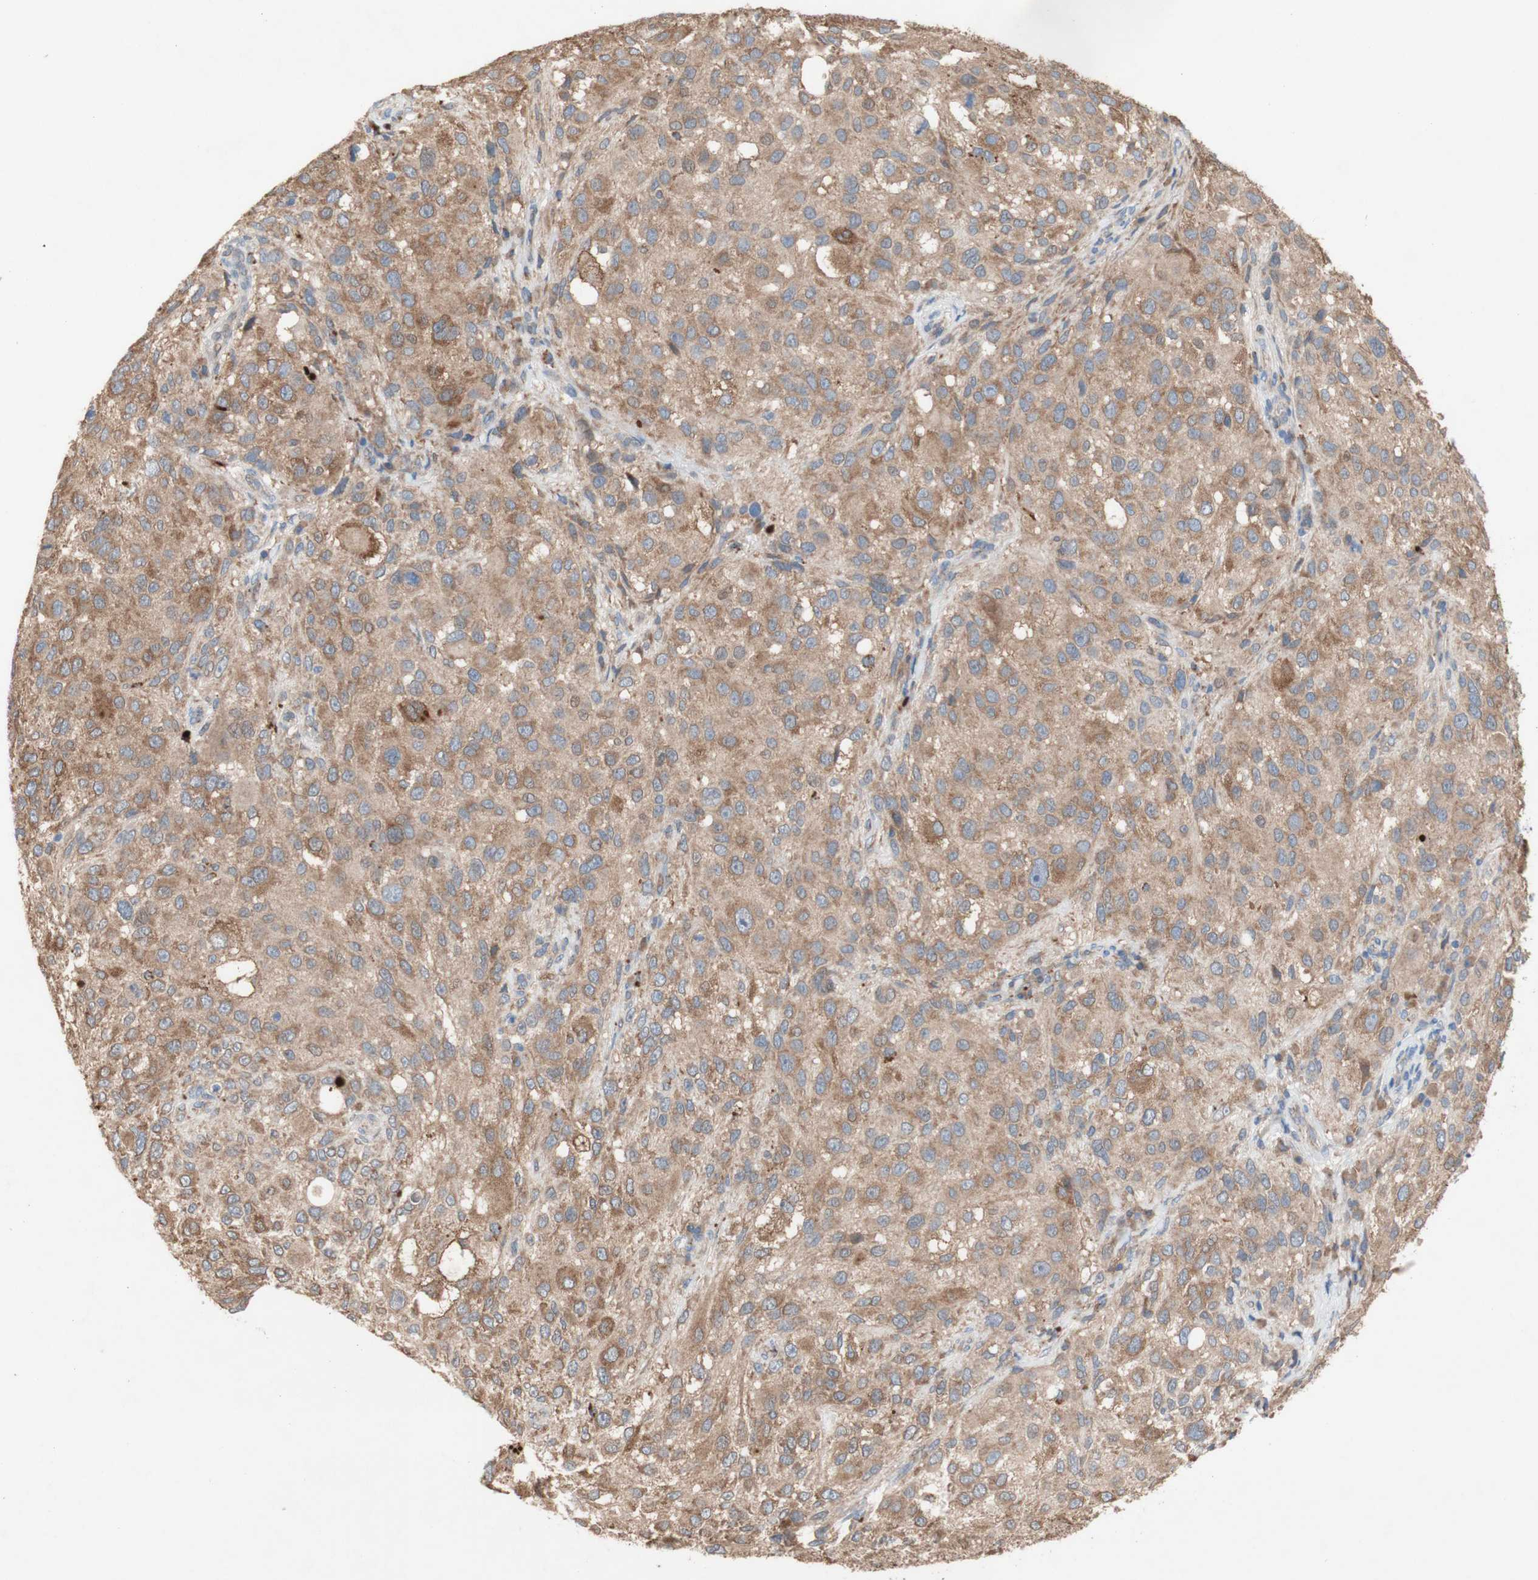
{"staining": {"intensity": "moderate", "quantity": ">75%", "location": "cytoplasmic/membranous"}, "tissue": "melanoma", "cell_type": "Tumor cells", "image_type": "cancer", "snomed": [{"axis": "morphology", "description": "Necrosis, NOS"}, {"axis": "morphology", "description": "Malignant melanoma, NOS"}, {"axis": "topography", "description": "Skin"}], "caption": "Protein staining demonstrates moderate cytoplasmic/membranous staining in approximately >75% of tumor cells in malignant melanoma.", "gene": "PDGFB", "patient": {"sex": "female", "age": 87}}